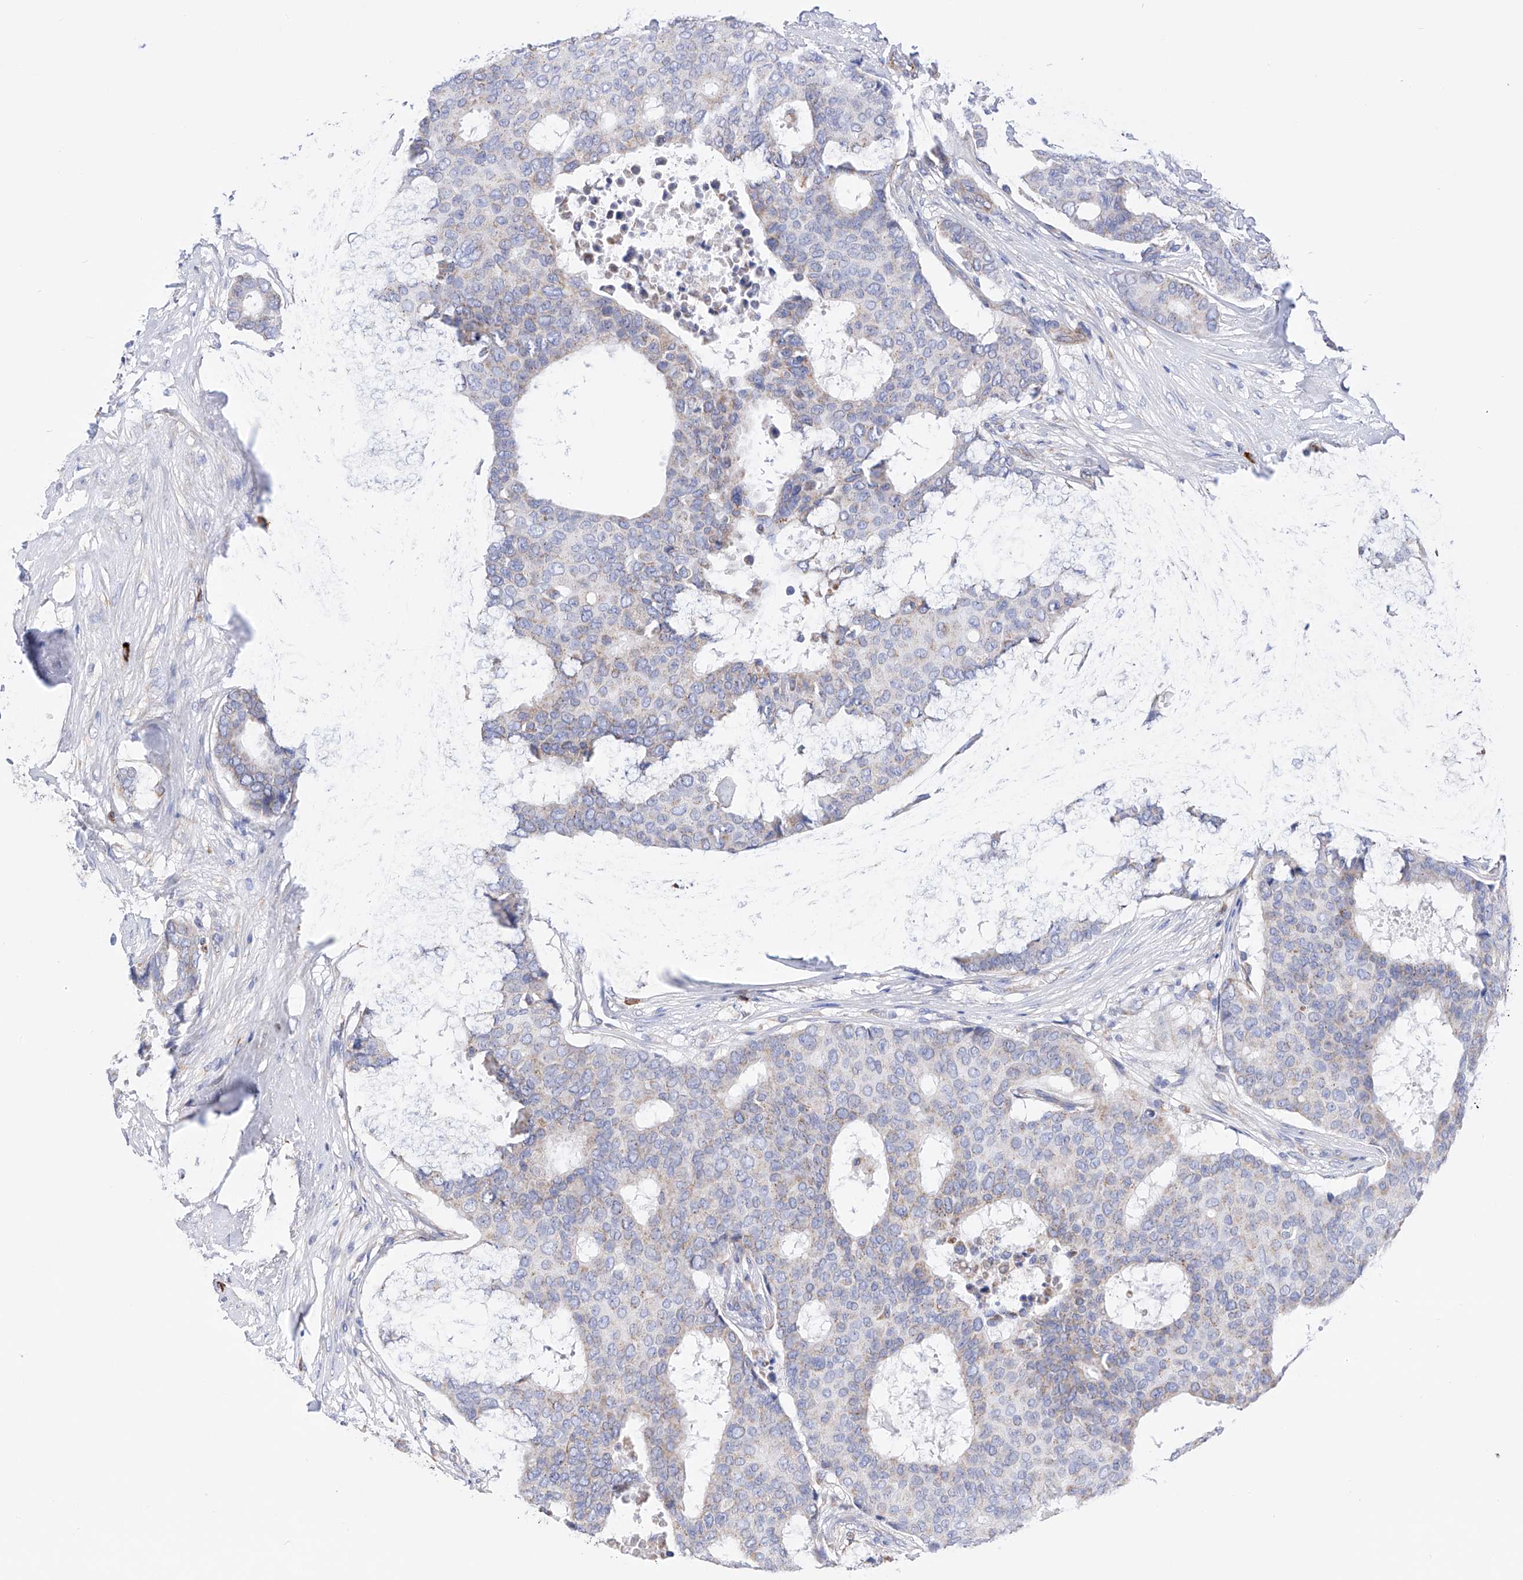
{"staining": {"intensity": "negative", "quantity": "none", "location": "none"}, "tissue": "breast cancer", "cell_type": "Tumor cells", "image_type": "cancer", "snomed": [{"axis": "morphology", "description": "Duct carcinoma"}, {"axis": "topography", "description": "Breast"}], "caption": "This is a histopathology image of immunohistochemistry (IHC) staining of infiltrating ductal carcinoma (breast), which shows no staining in tumor cells.", "gene": "FLG", "patient": {"sex": "female", "age": 75}}